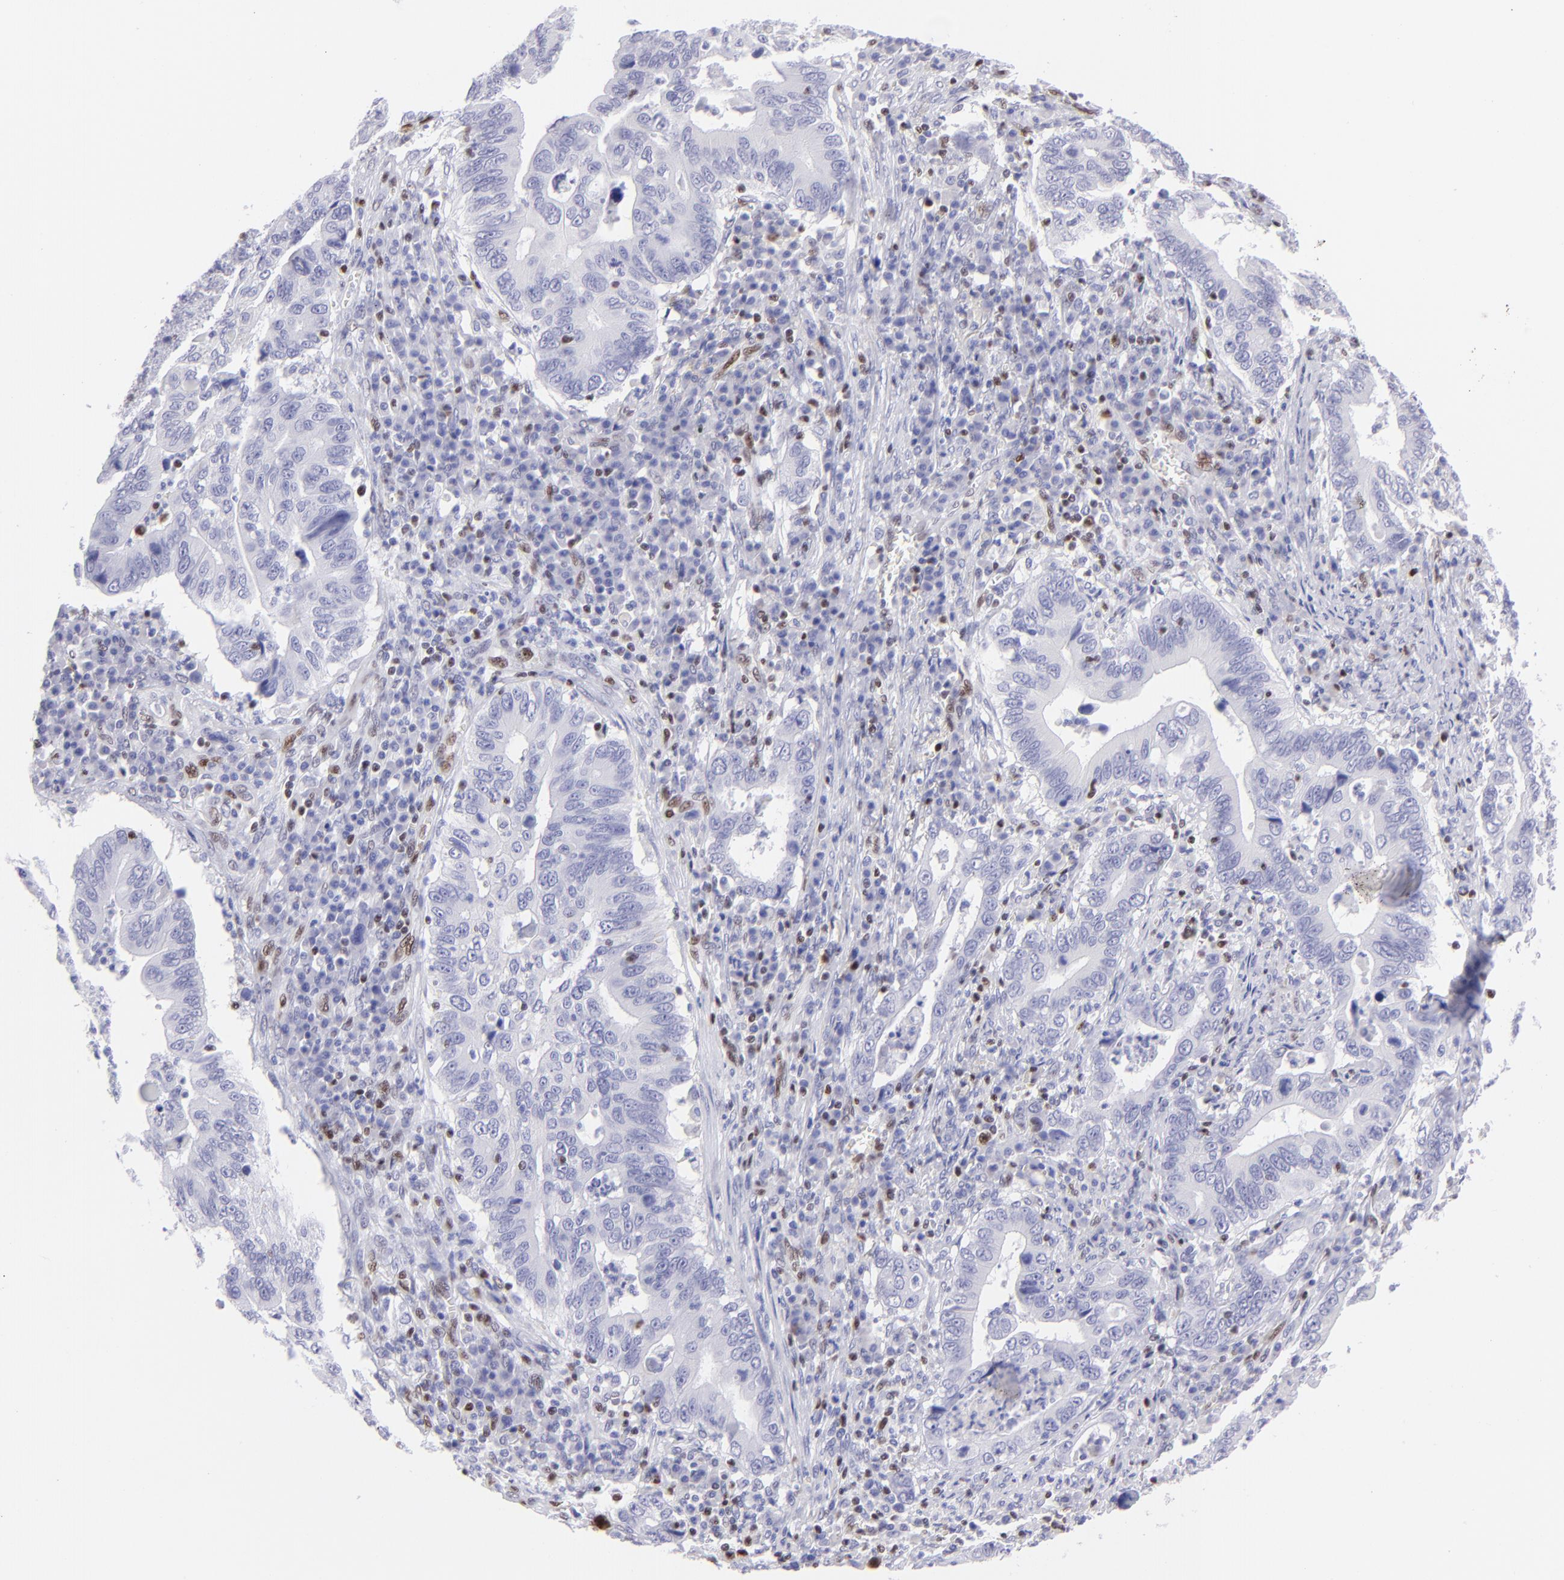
{"staining": {"intensity": "negative", "quantity": "none", "location": "none"}, "tissue": "stomach cancer", "cell_type": "Tumor cells", "image_type": "cancer", "snomed": [{"axis": "morphology", "description": "Adenocarcinoma, NOS"}, {"axis": "topography", "description": "Stomach, upper"}], "caption": "DAB immunohistochemical staining of human stomach cancer shows no significant positivity in tumor cells. The staining is performed using DAB brown chromogen with nuclei counter-stained in using hematoxylin.", "gene": "ETS1", "patient": {"sex": "male", "age": 63}}